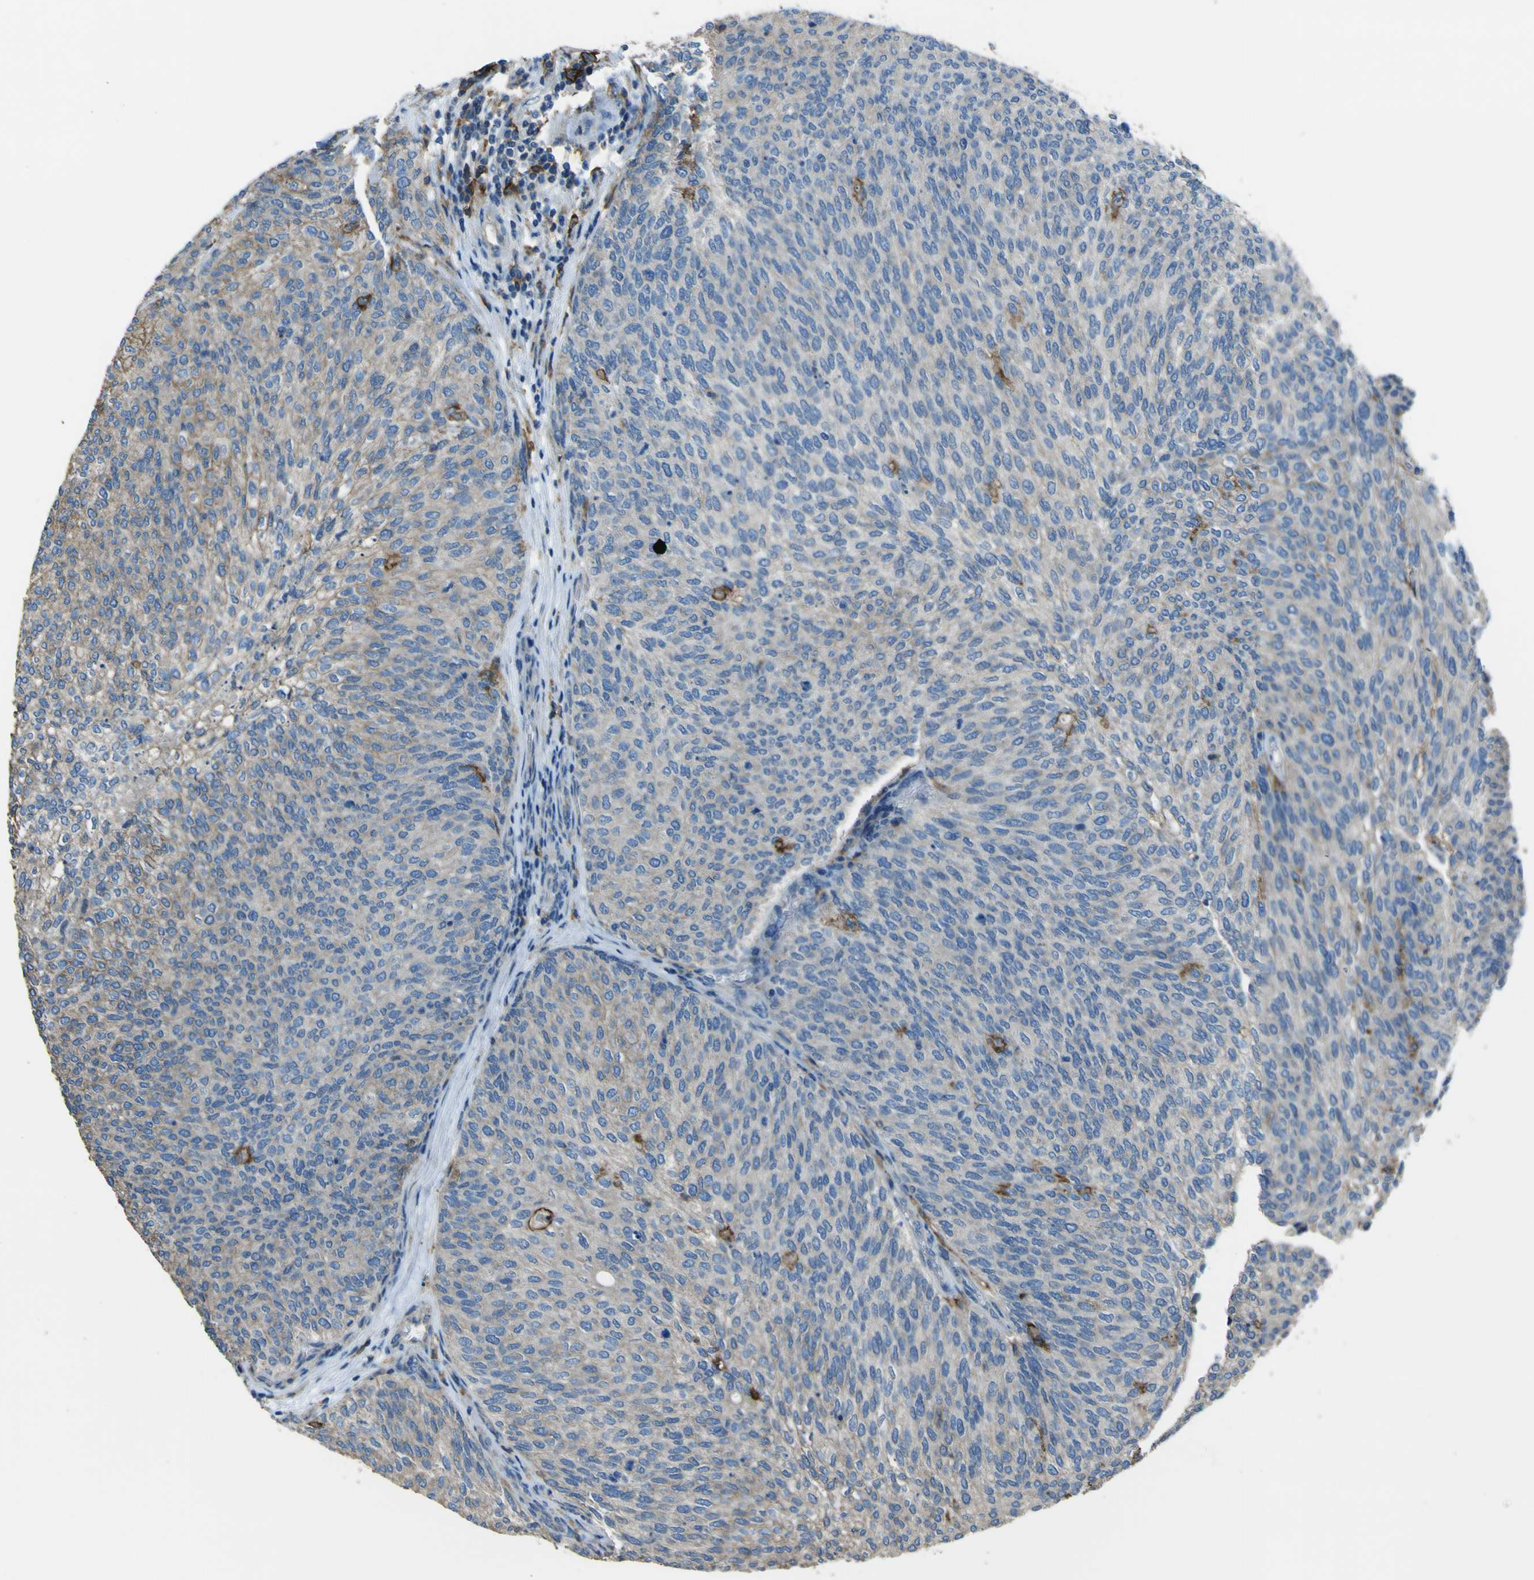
{"staining": {"intensity": "weak", "quantity": "<25%", "location": "cytoplasmic/membranous"}, "tissue": "urothelial cancer", "cell_type": "Tumor cells", "image_type": "cancer", "snomed": [{"axis": "morphology", "description": "Urothelial carcinoma, Low grade"}, {"axis": "topography", "description": "Urinary bladder"}], "caption": "There is no significant positivity in tumor cells of urothelial cancer.", "gene": "LAIR1", "patient": {"sex": "female", "age": 79}}